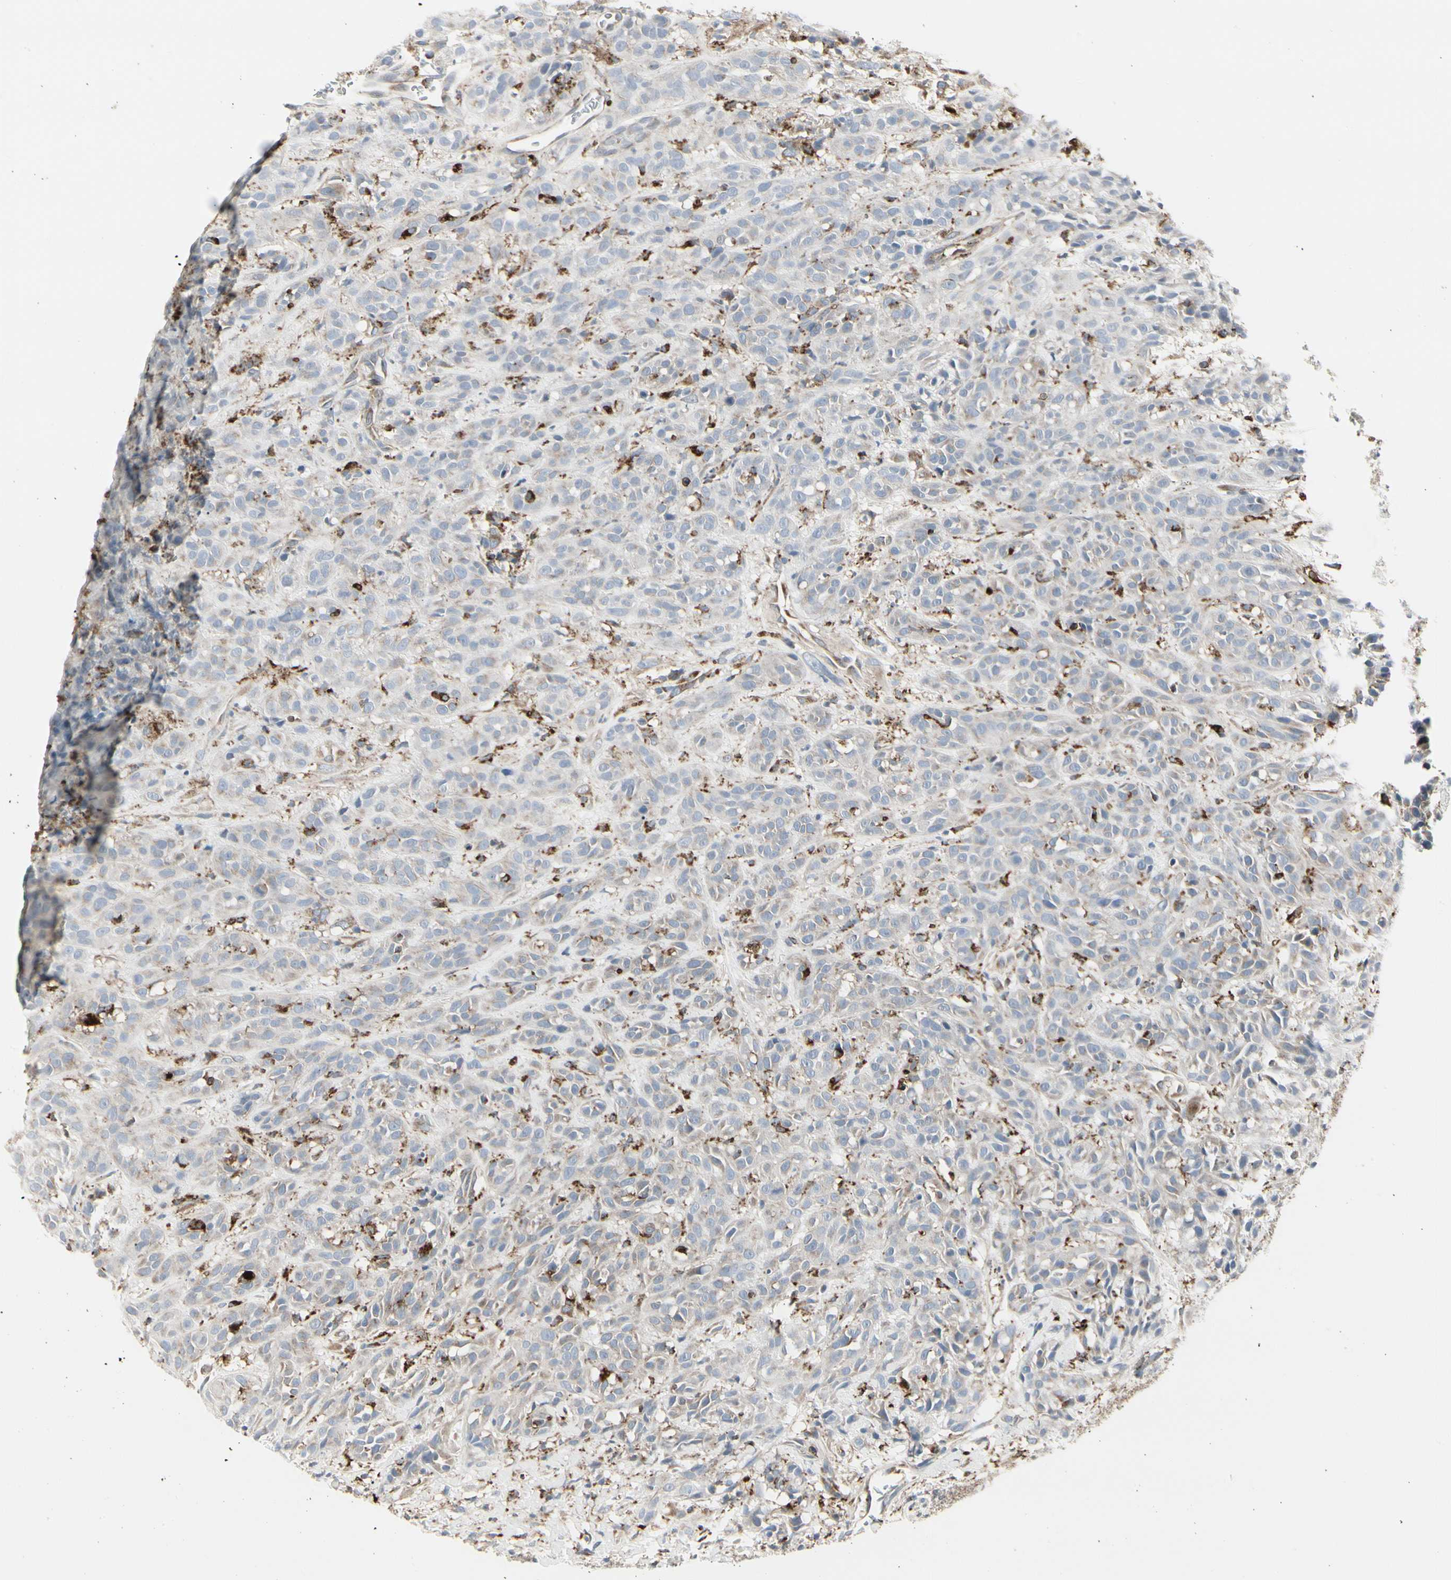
{"staining": {"intensity": "negative", "quantity": "none", "location": "none"}, "tissue": "head and neck cancer", "cell_type": "Tumor cells", "image_type": "cancer", "snomed": [{"axis": "morphology", "description": "Normal tissue, NOS"}, {"axis": "morphology", "description": "Squamous cell carcinoma, NOS"}, {"axis": "topography", "description": "Cartilage tissue"}, {"axis": "topography", "description": "Head-Neck"}], "caption": "DAB immunohistochemical staining of human head and neck squamous cell carcinoma exhibits no significant staining in tumor cells.", "gene": "ATP6V1B2", "patient": {"sex": "male", "age": 62}}